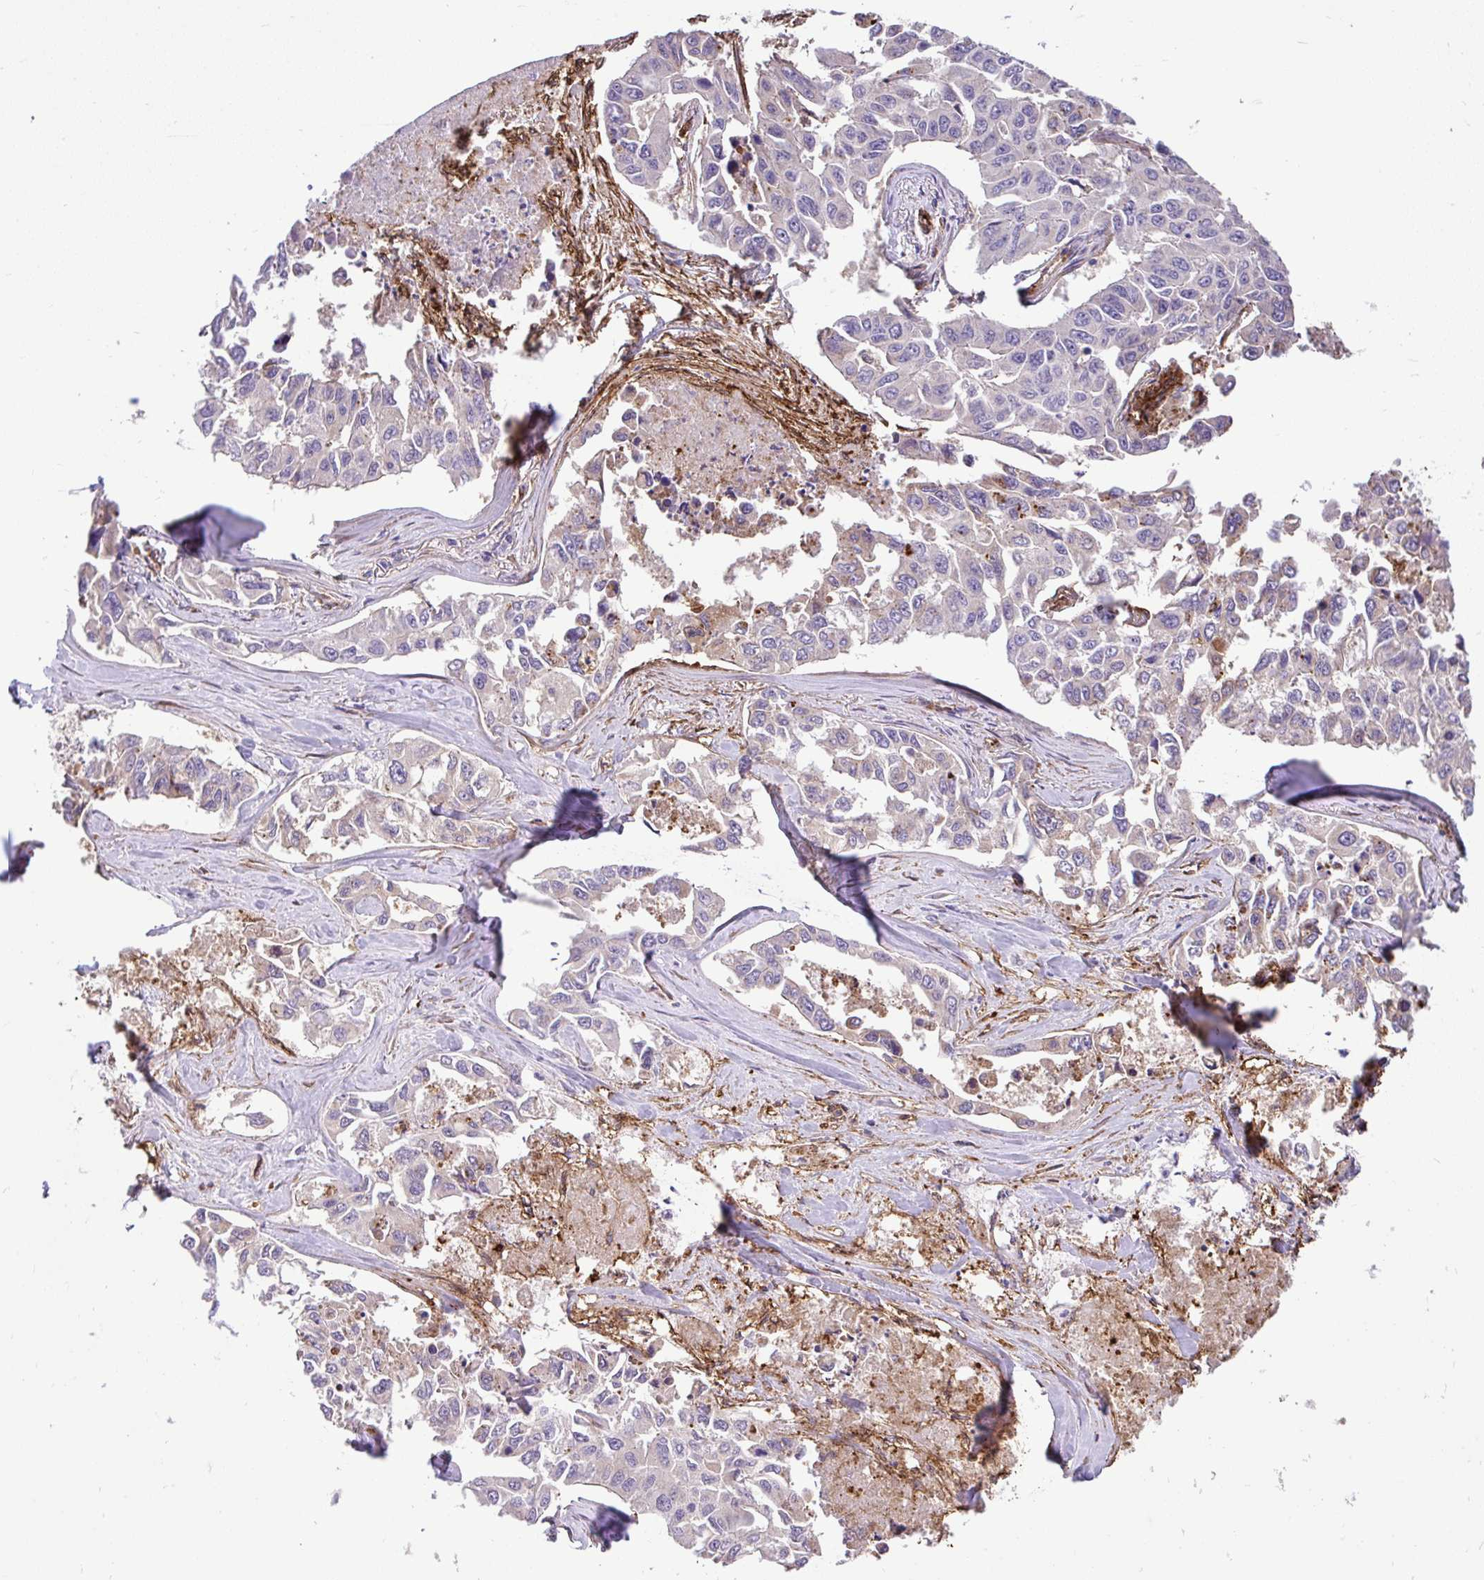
{"staining": {"intensity": "weak", "quantity": "<25%", "location": "cytoplasmic/membranous"}, "tissue": "lung cancer", "cell_type": "Tumor cells", "image_type": "cancer", "snomed": [{"axis": "morphology", "description": "Adenocarcinoma, NOS"}, {"axis": "topography", "description": "Lung"}], "caption": "The IHC micrograph has no significant positivity in tumor cells of lung cancer tissue. (DAB IHC with hematoxylin counter stain).", "gene": "PTPRK", "patient": {"sex": "male", "age": 64}}